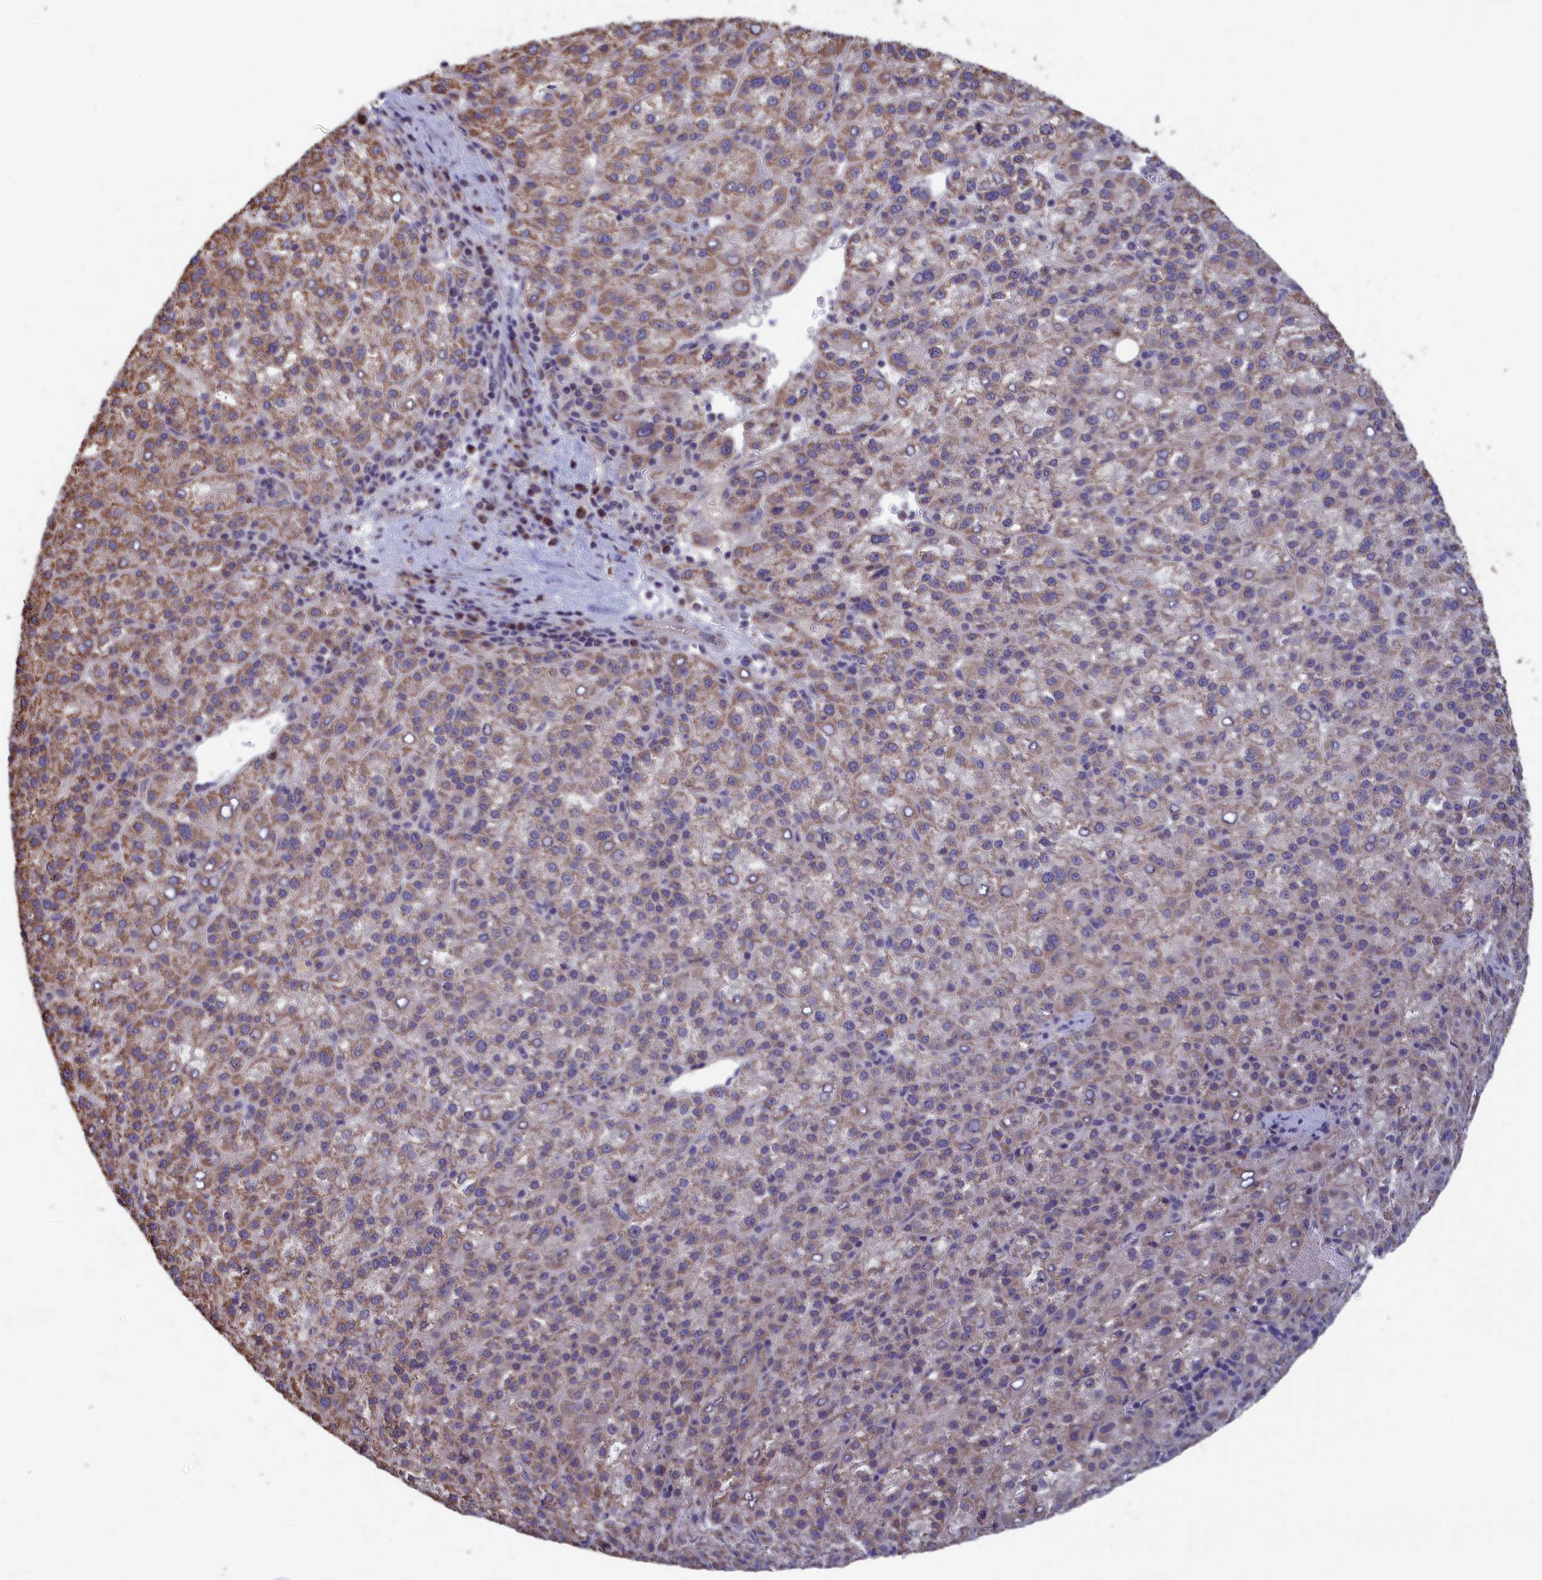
{"staining": {"intensity": "moderate", "quantity": "25%-75%", "location": "cytoplasmic/membranous"}, "tissue": "liver cancer", "cell_type": "Tumor cells", "image_type": "cancer", "snomed": [{"axis": "morphology", "description": "Carcinoma, Hepatocellular, NOS"}, {"axis": "topography", "description": "Liver"}], "caption": "A brown stain labels moderate cytoplasmic/membranous expression of a protein in hepatocellular carcinoma (liver) tumor cells.", "gene": "ZNF816", "patient": {"sex": "female", "age": 58}}